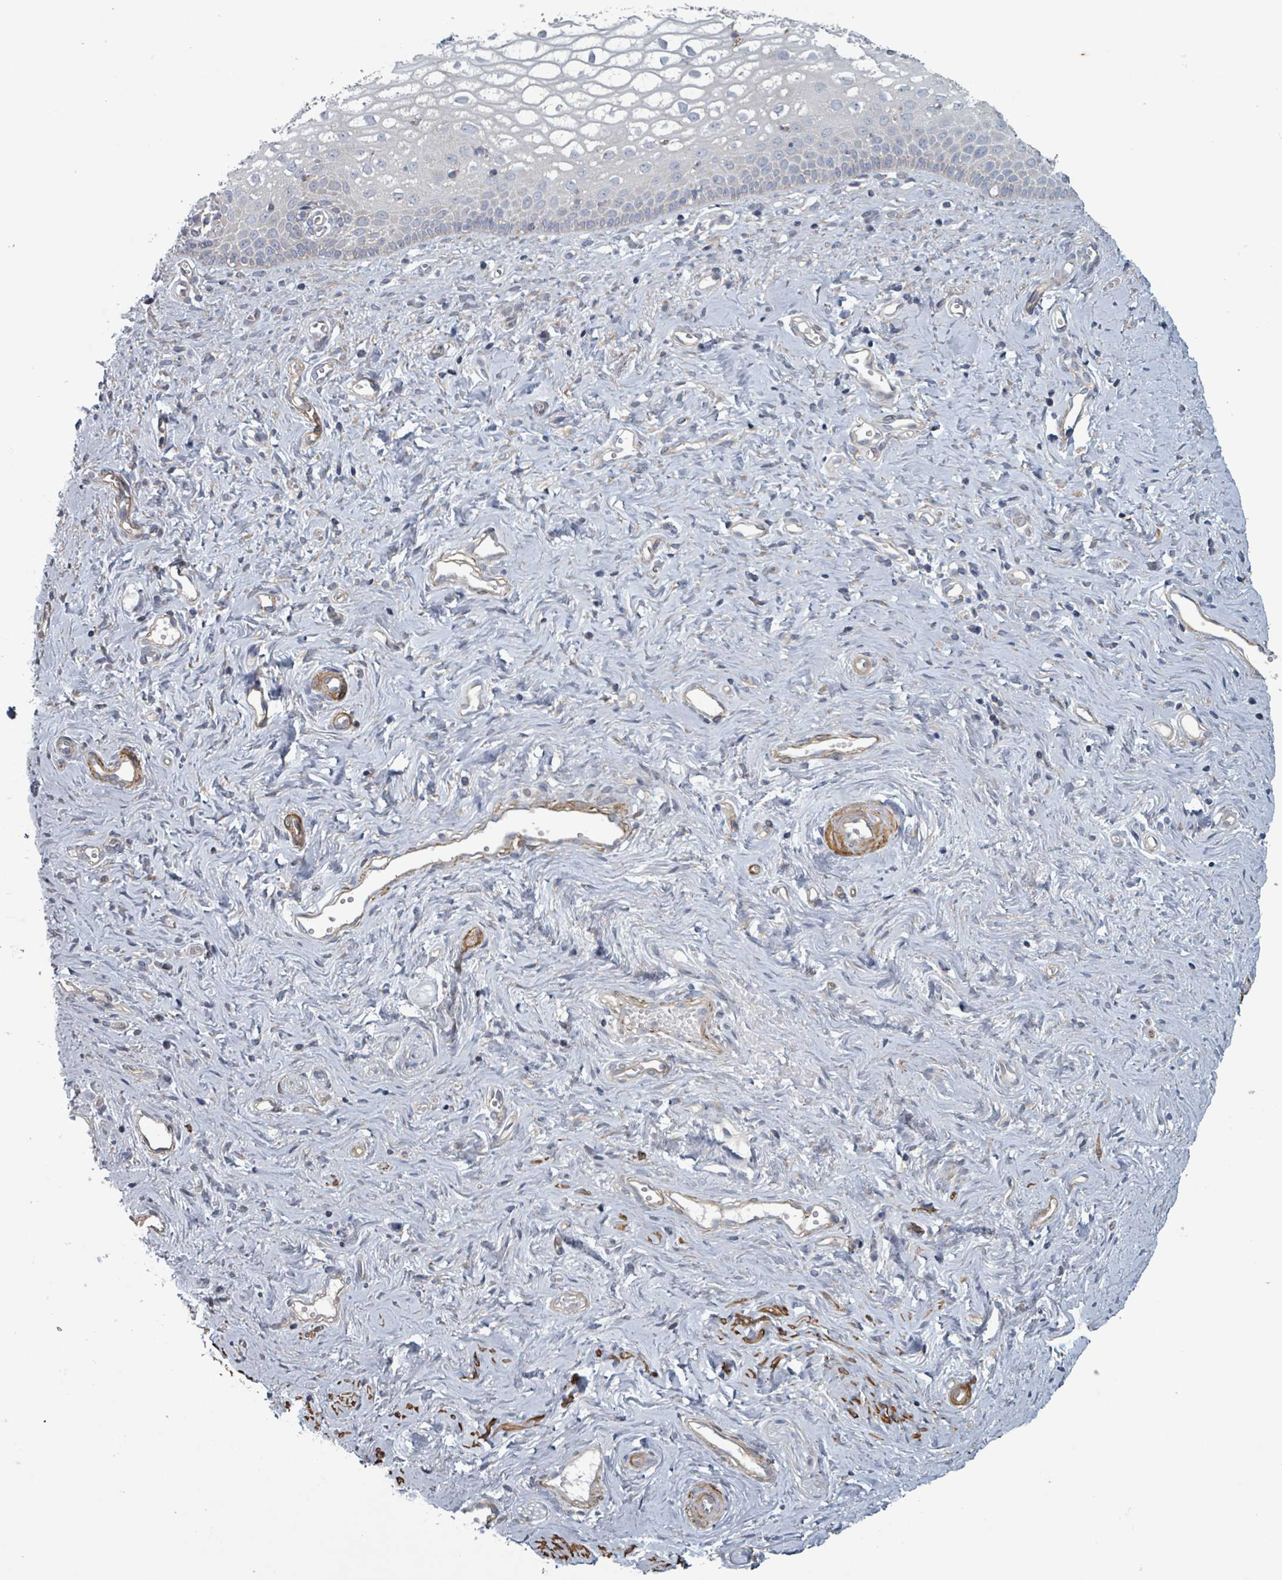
{"staining": {"intensity": "negative", "quantity": "none", "location": "none"}, "tissue": "vagina", "cell_type": "Squamous epithelial cells", "image_type": "normal", "snomed": [{"axis": "morphology", "description": "Normal tissue, NOS"}, {"axis": "topography", "description": "Vagina"}], "caption": "DAB immunohistochemical staining of benign vagina exhibits no significant positivity in squamous epithelial cells. (DAB immunohistochemistry, high magnification).", "gene": "ADCK1", "patient": {"sex": "female", "age": 59}}